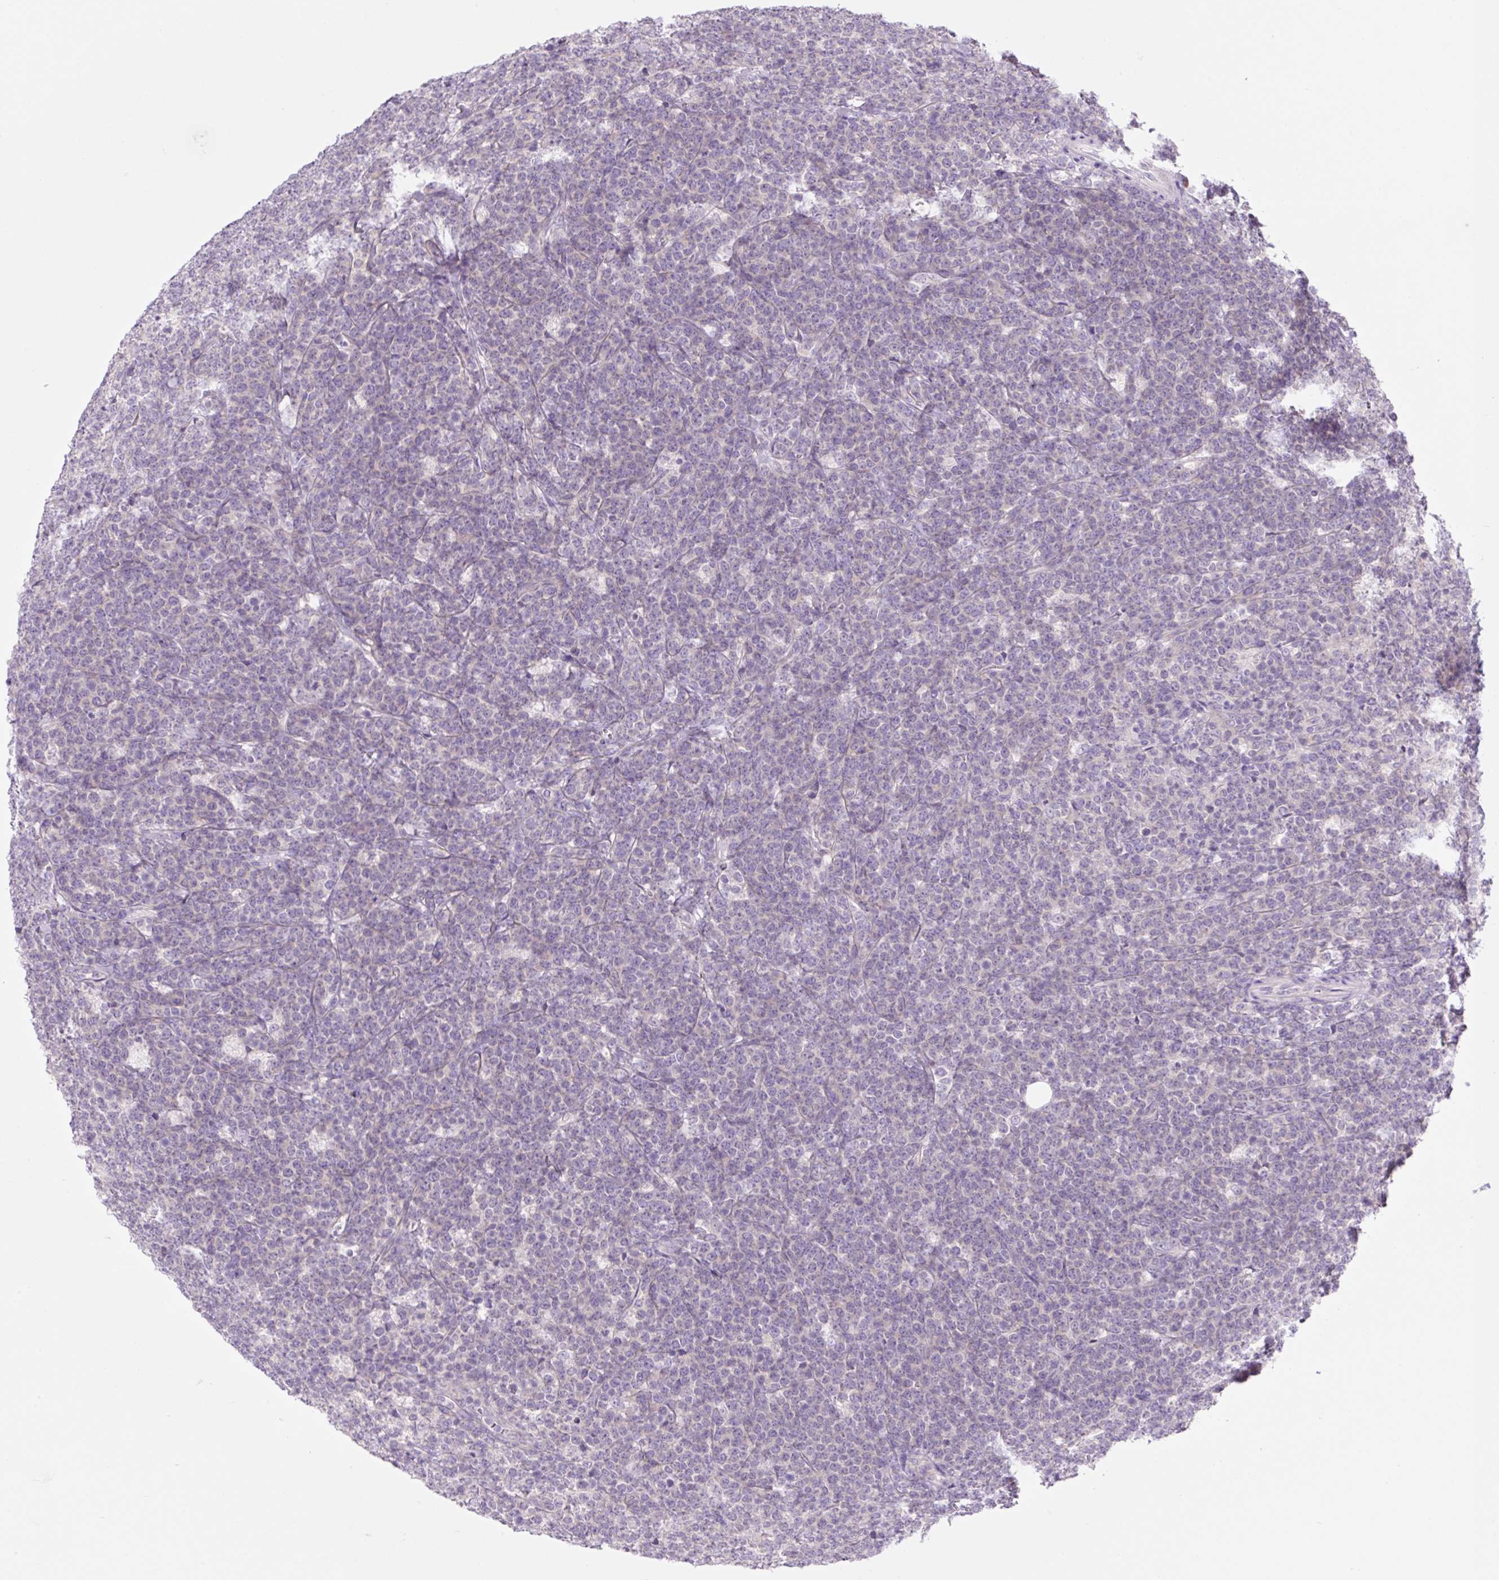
{"staining": {"intensity": "negative", "quantity": "none", "location": "none"}, "tissue": "lymphoma", "cell_type": "Tumor cells", "image_type": "cancer", "snomed": [{"axis": "morphology", "description": "Malignant lymphoma, non-Hodgkin's type, High grade"}, {"axis": "topography", "description": "Small intestine"}, {"axis": "topography", "description": "Colon"}], "caption": "This is a micrograph of IHC staining of high-grade malignant lymphoma, non-Hodgkin's type, which shows no staining in tumor cells.", "gene": "CELF6", "patient": {"sex": "male", "age": 8}}